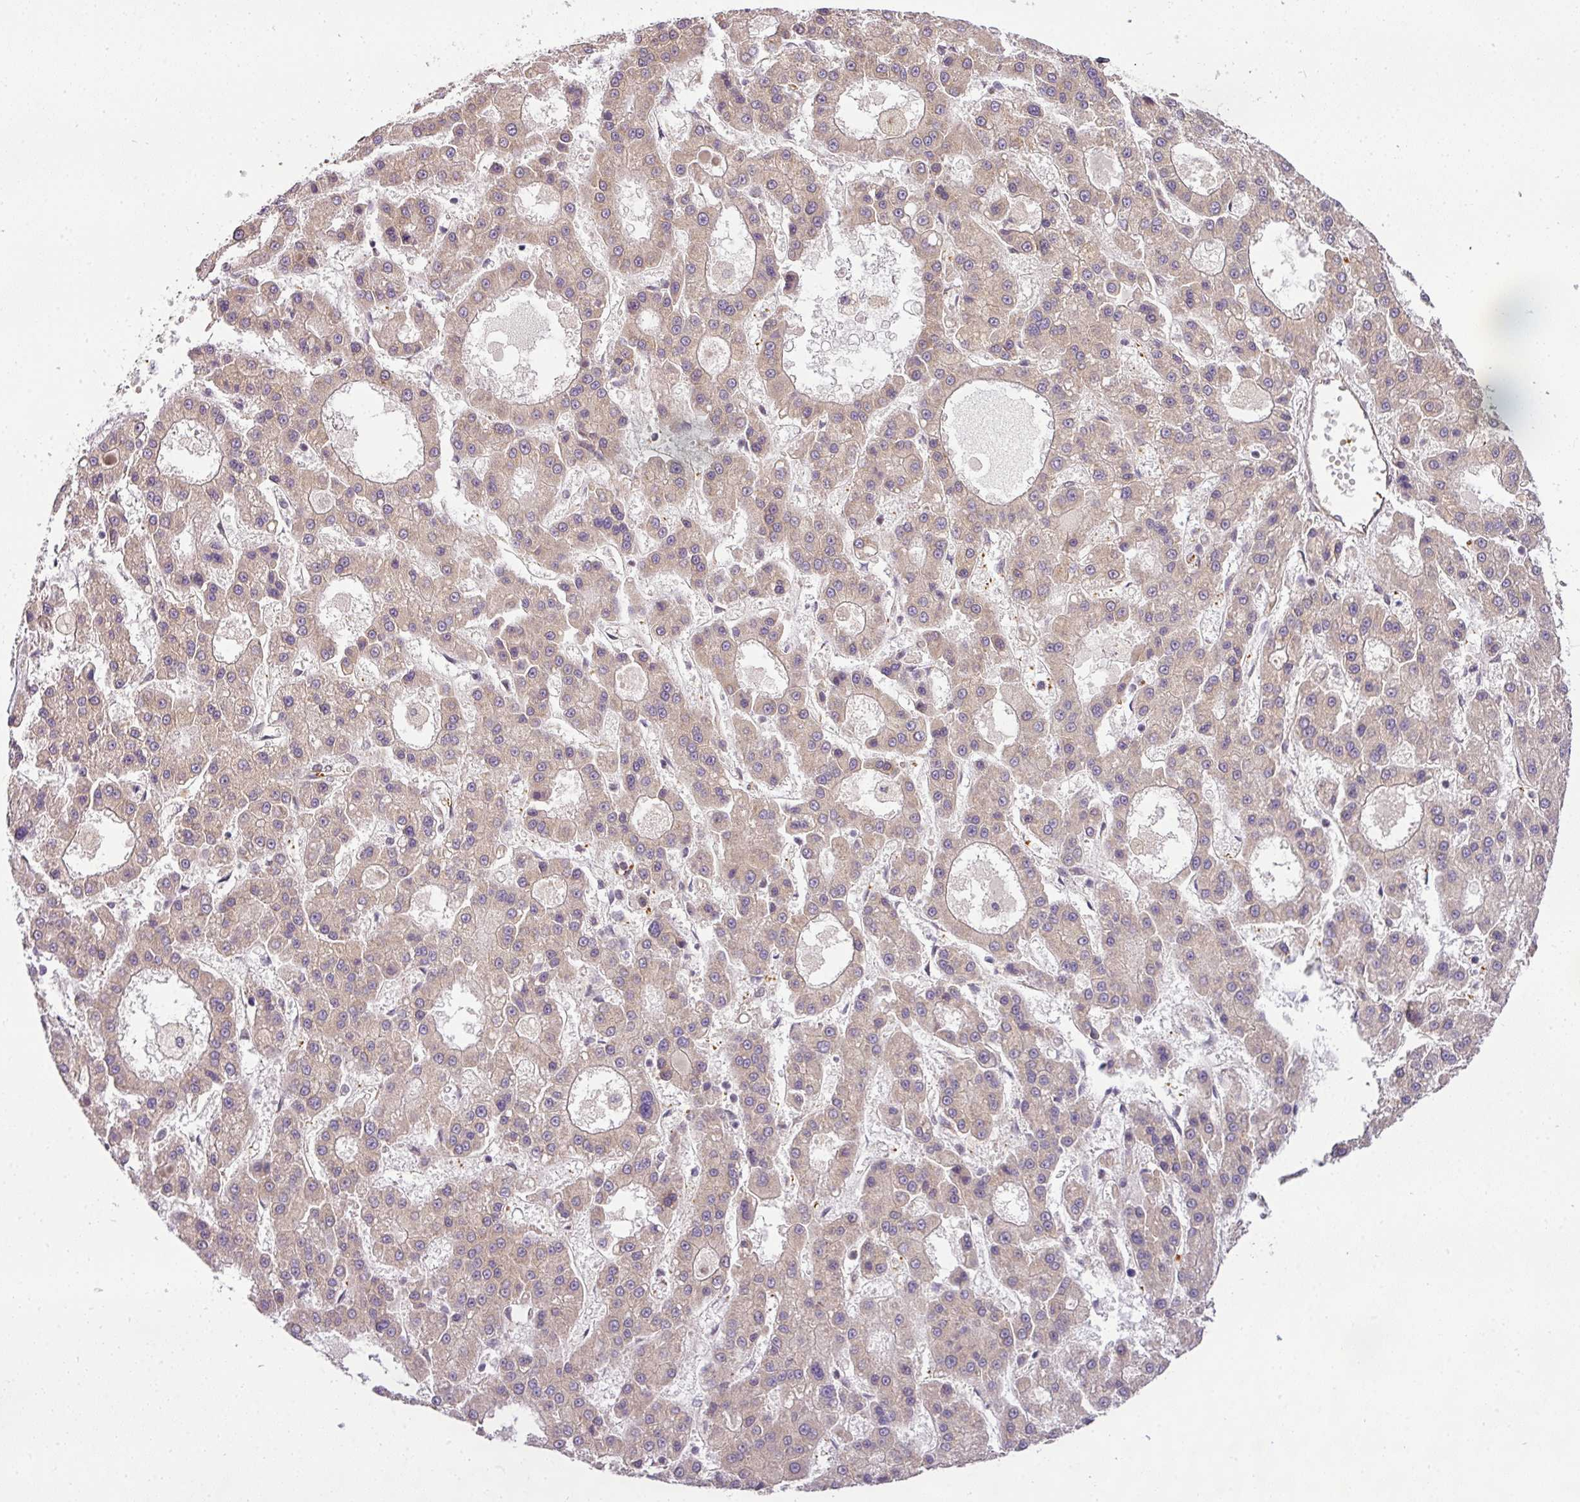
{"staining": {"intensity": "weak", "quantity": "<25%", "location": "cytoplasmic/membranous"}, "tissue": "liver cancer", "cell_type": "Tumor cells", "image_type": "cancer", "snomed": [{"axis": "morphology", "description": "Carcinoma, Hepatocellular, NOS"}, {"axis": "topography", "description": "Liver"}], "caption": "A photomicrograph of human hepatocellular carcinoma (liver) is negative for staining in tumor cells.", "gene": "C1orf226", "patient": {"sex": "male", "age": 70}}